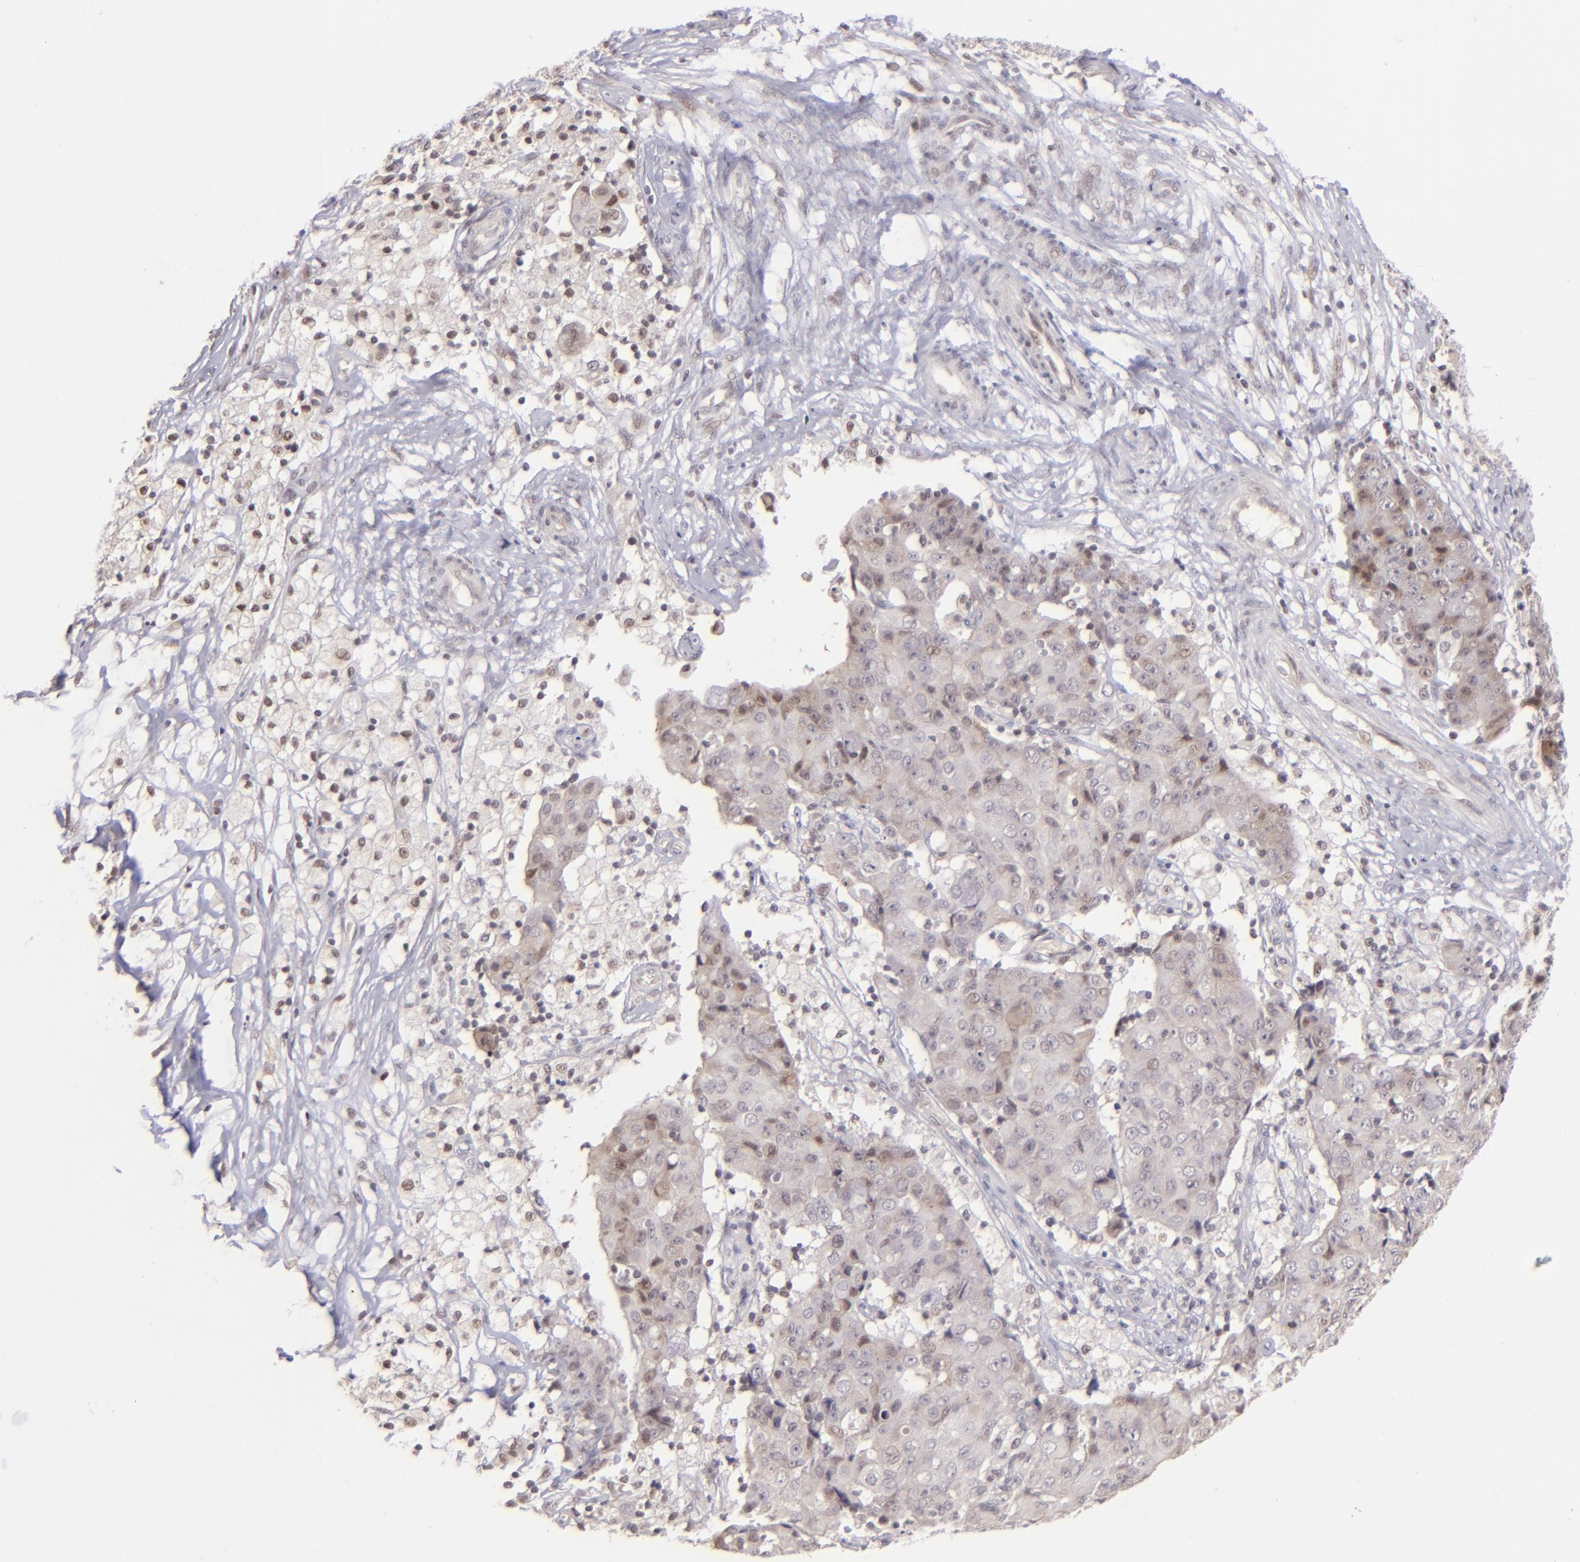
{"staining": {"intensity": "weak", "quantity": "<25%", "location": "nuclear"}, "tissue": "ovarian cancer", "cell_type": "Tumor cells", "image_type": "cancer", "snomed": [{"axis": "morphology", "description": "Carcinoma, endometroid"}, {"axis": "topography", "description": "Ovary"}], "caption": "Immunohistochemistry (IHC) of ovarian endometroid carcinoma displays no staining in tumor cells. (Brightfield microscopy of DAB IHC at high magnification).", "gene": "RARB", "patient": {"sex": "female", "age": 42}}